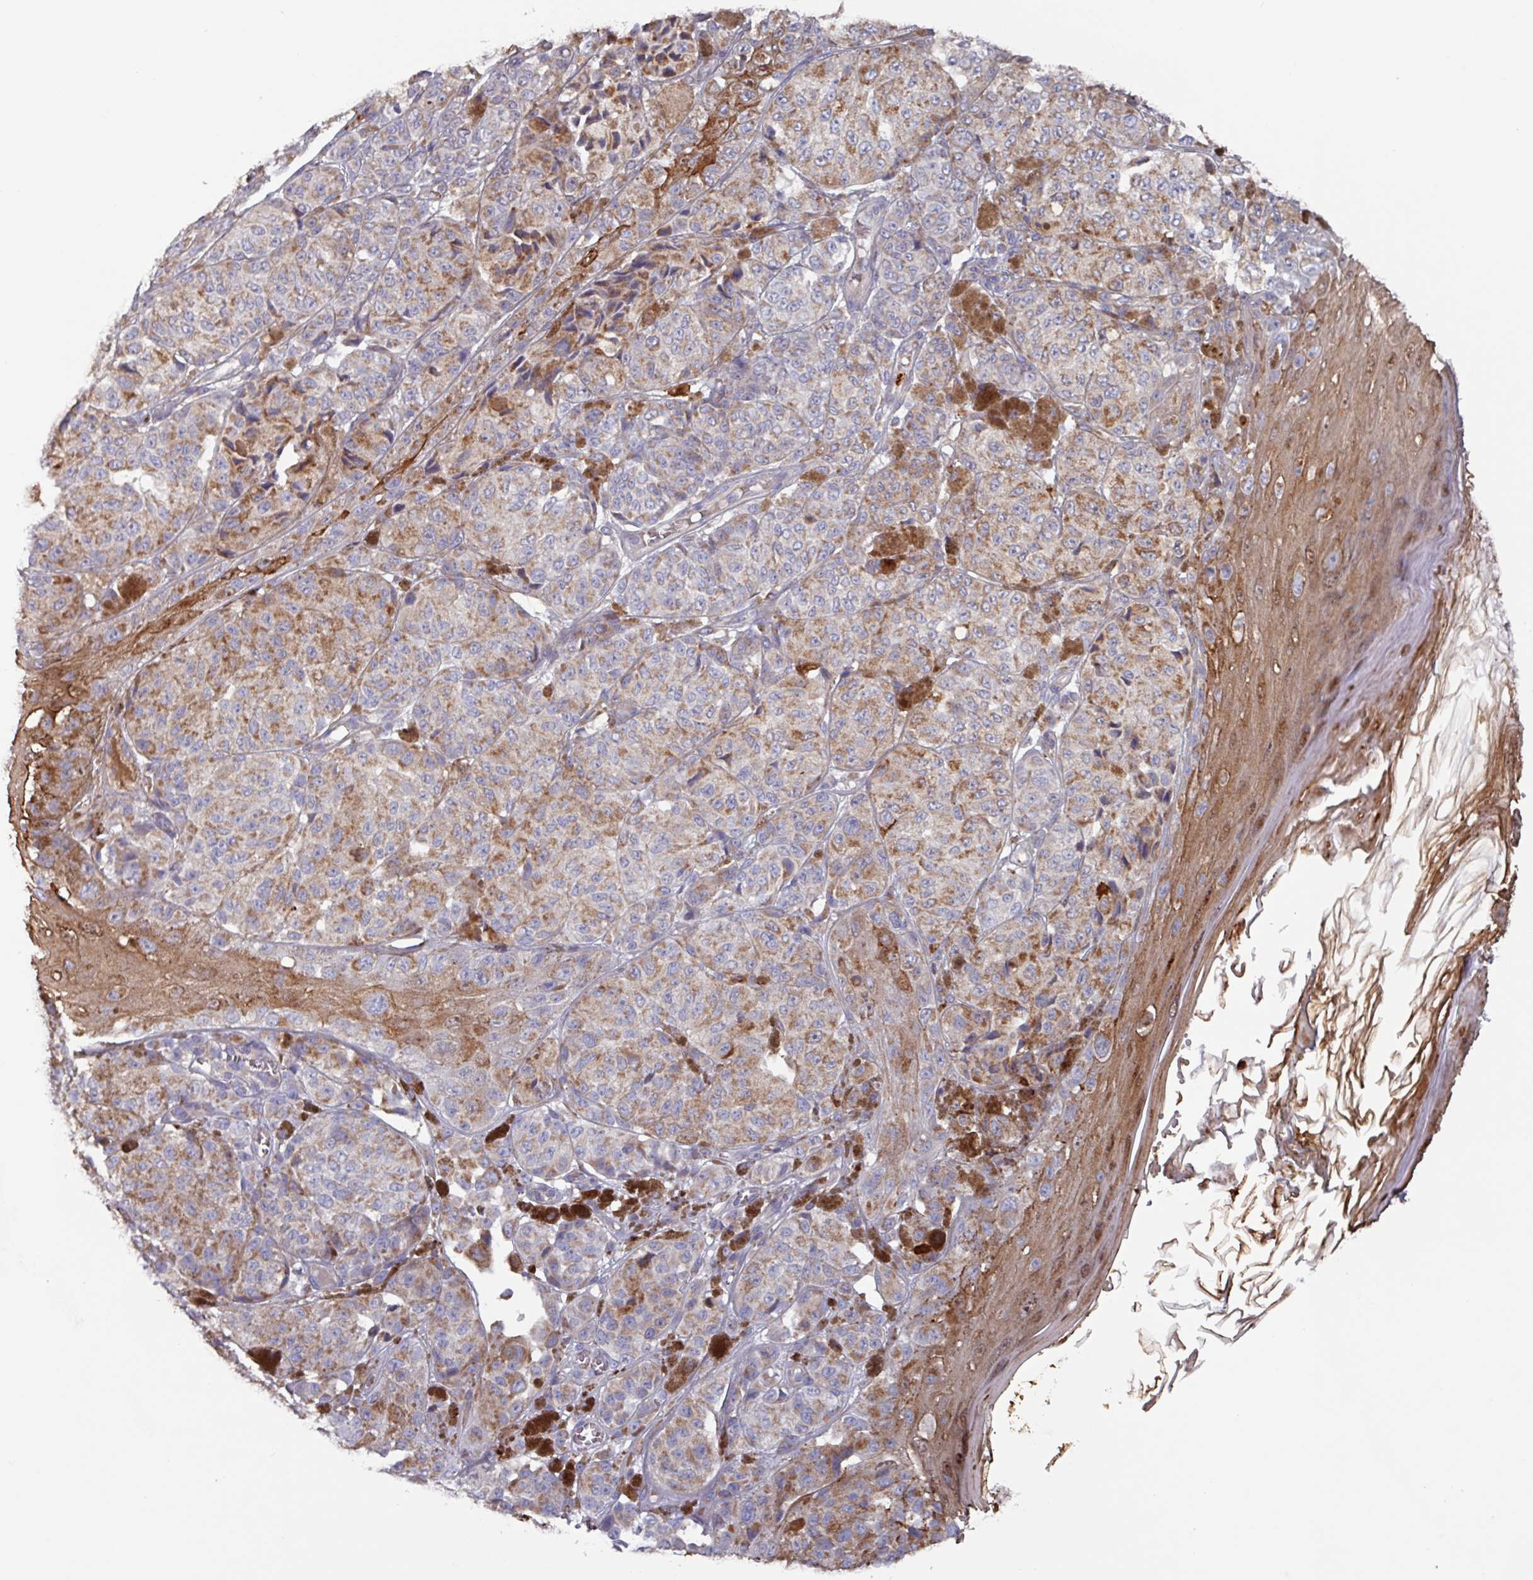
{"staining": {"intensity": "moderate", "quantity": ">75%", "location": "cytoplasmic/membranous"}, "tissue": "melanoma", "cell_type": "Tumor cells", "image_type": "cancer", "snomed": [{"axis": "morphology", "description": "Malignant melanoma, NOS"}, {"axis": "topography", "description": "Skin"}], "caption": "A medium amount of moderate cytoplasmic/membranous expression is present in about >75% of tumor cells in melanoma tissue.", "gene": "UQCC2", "patient": {"sex": "male", "age": 42}}